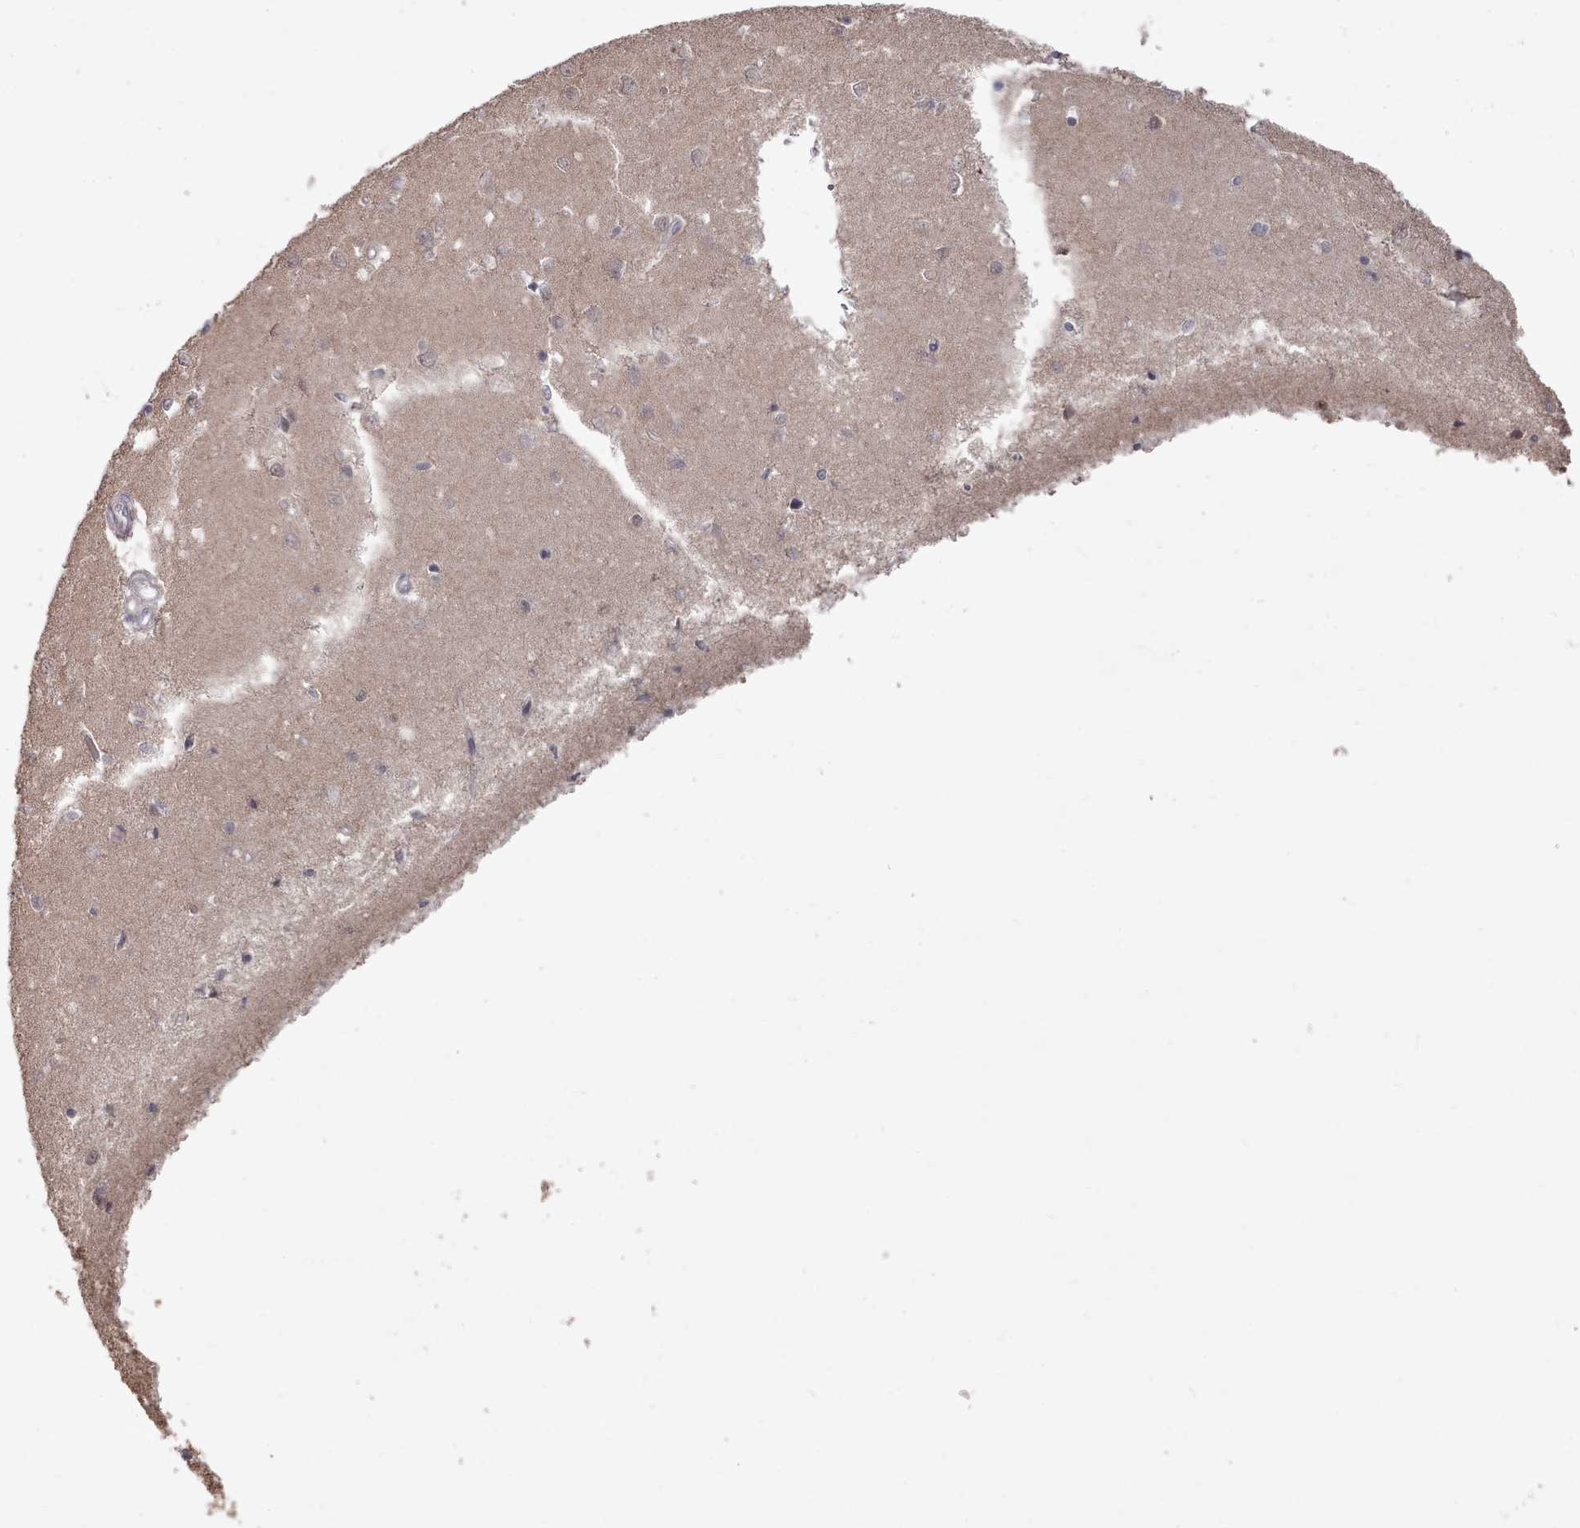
{"staining": {"intensity": "negative", "quantity": "none", "location": "none"}, "tissue": "cerebral cortex", "cell_type": "Endothelial cells", "image_type": "normal", "snomed": [{"axis": "morphology", "description": "Normal tissue, NOS"}, {"axis": "topography", "description": "Cerebral cortex"}], "caption": "A photomicrograph of cerebral cortex stained for a protein exhibits no brown staining in endothelial cells. (Stains: DAB (3,3'-diaminobenzidine) immunohistochemistry (IHC) with hematoxylin counter stain, Microscopy: brightfield microscopy at high magnification).", "gene": "CPSF4", "patient": {"sex": "female", "age": 64}}